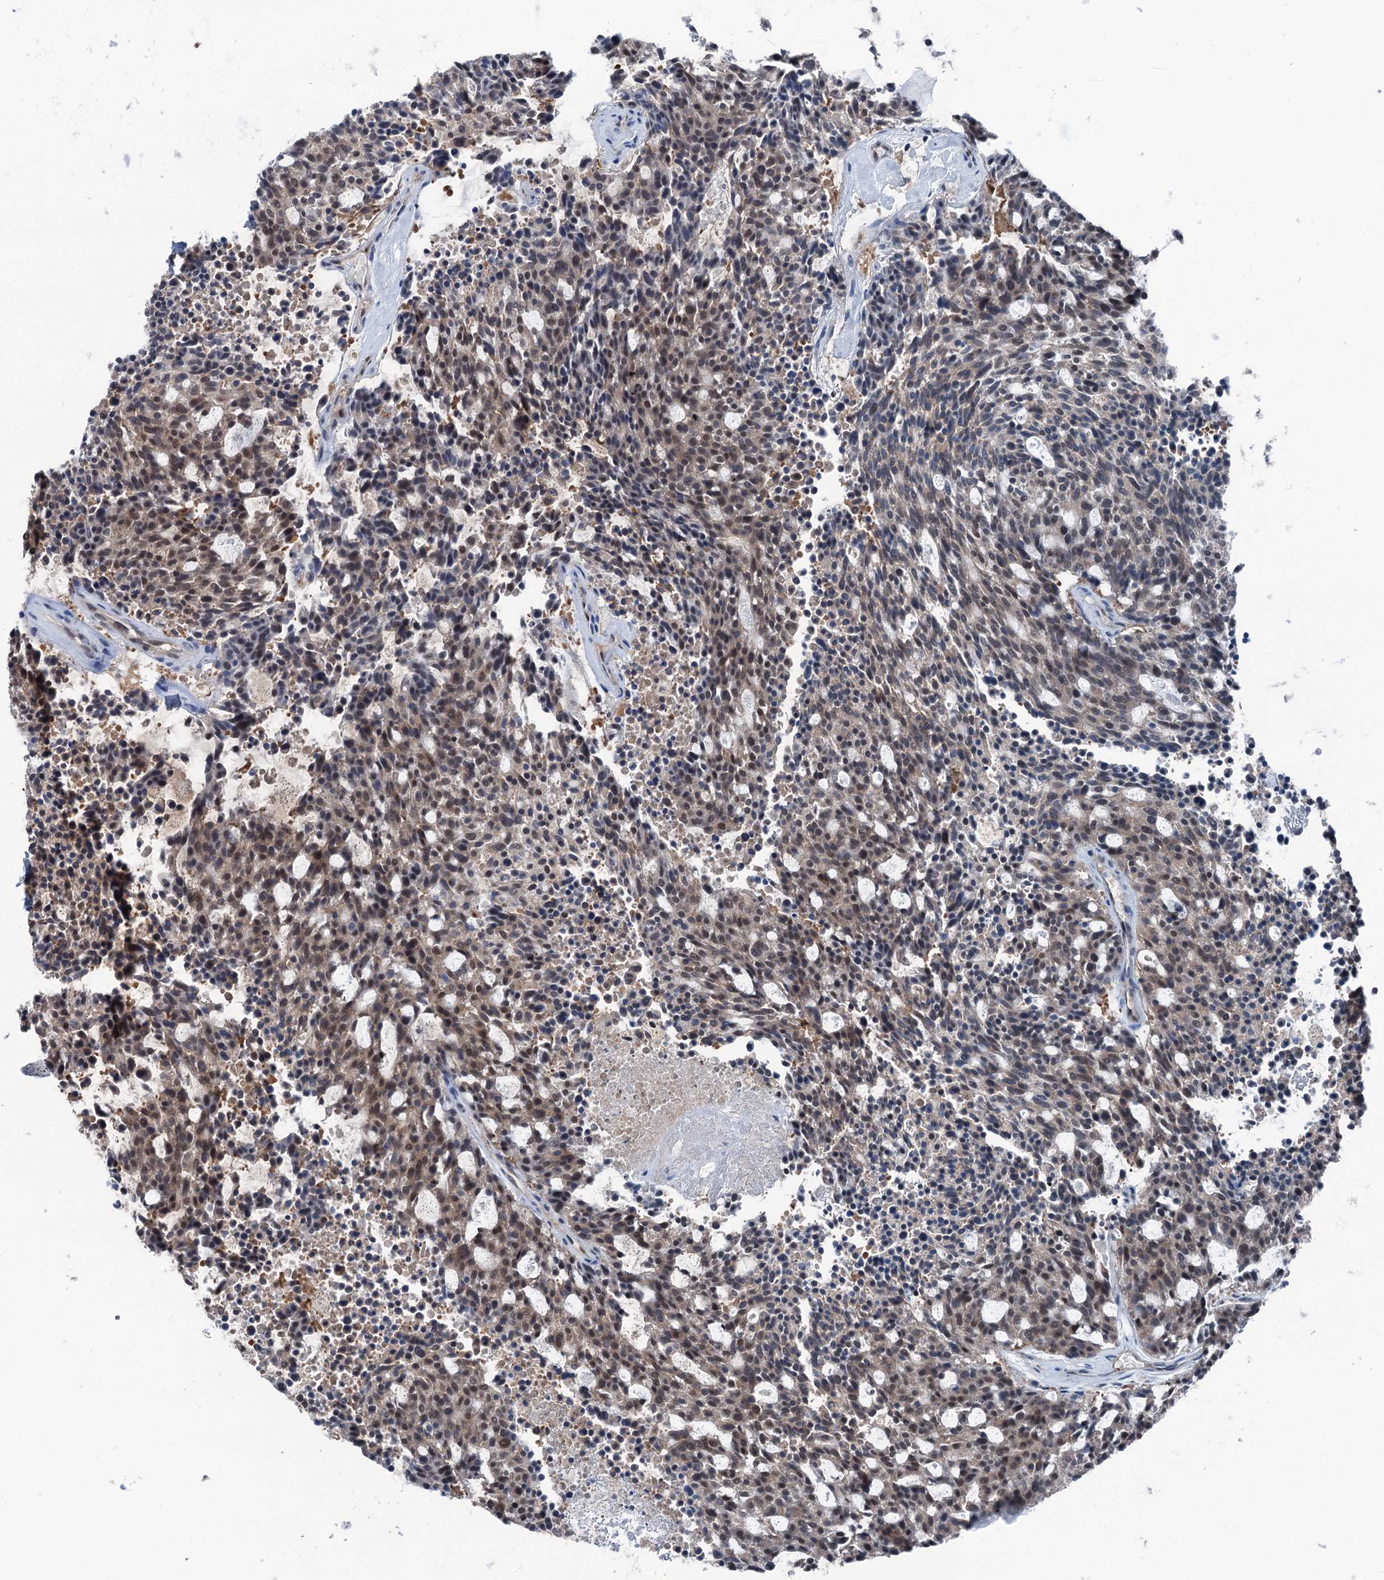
{"staining": {"intensity": "moderate", "quantity": "25%-75%", "location": "nuclear"}, "tissue": "carcinoid", "cell_type": "Tumor cells", "image_type": "cancer", "snomed": [{"axis": "morphology", "description": "Carcinoid, malignant, NOS"}, {"axis": "topography", "description": "Pancreas"}], "caption": "A brown stain labels moderate nuclear expression of a protein in malignant carcinoid tumor cells. (Brightfield microscopy of DAB IHC at high magnification).", "gene": "PSMD13", "patient": {"sex": "female", "age": 54}}